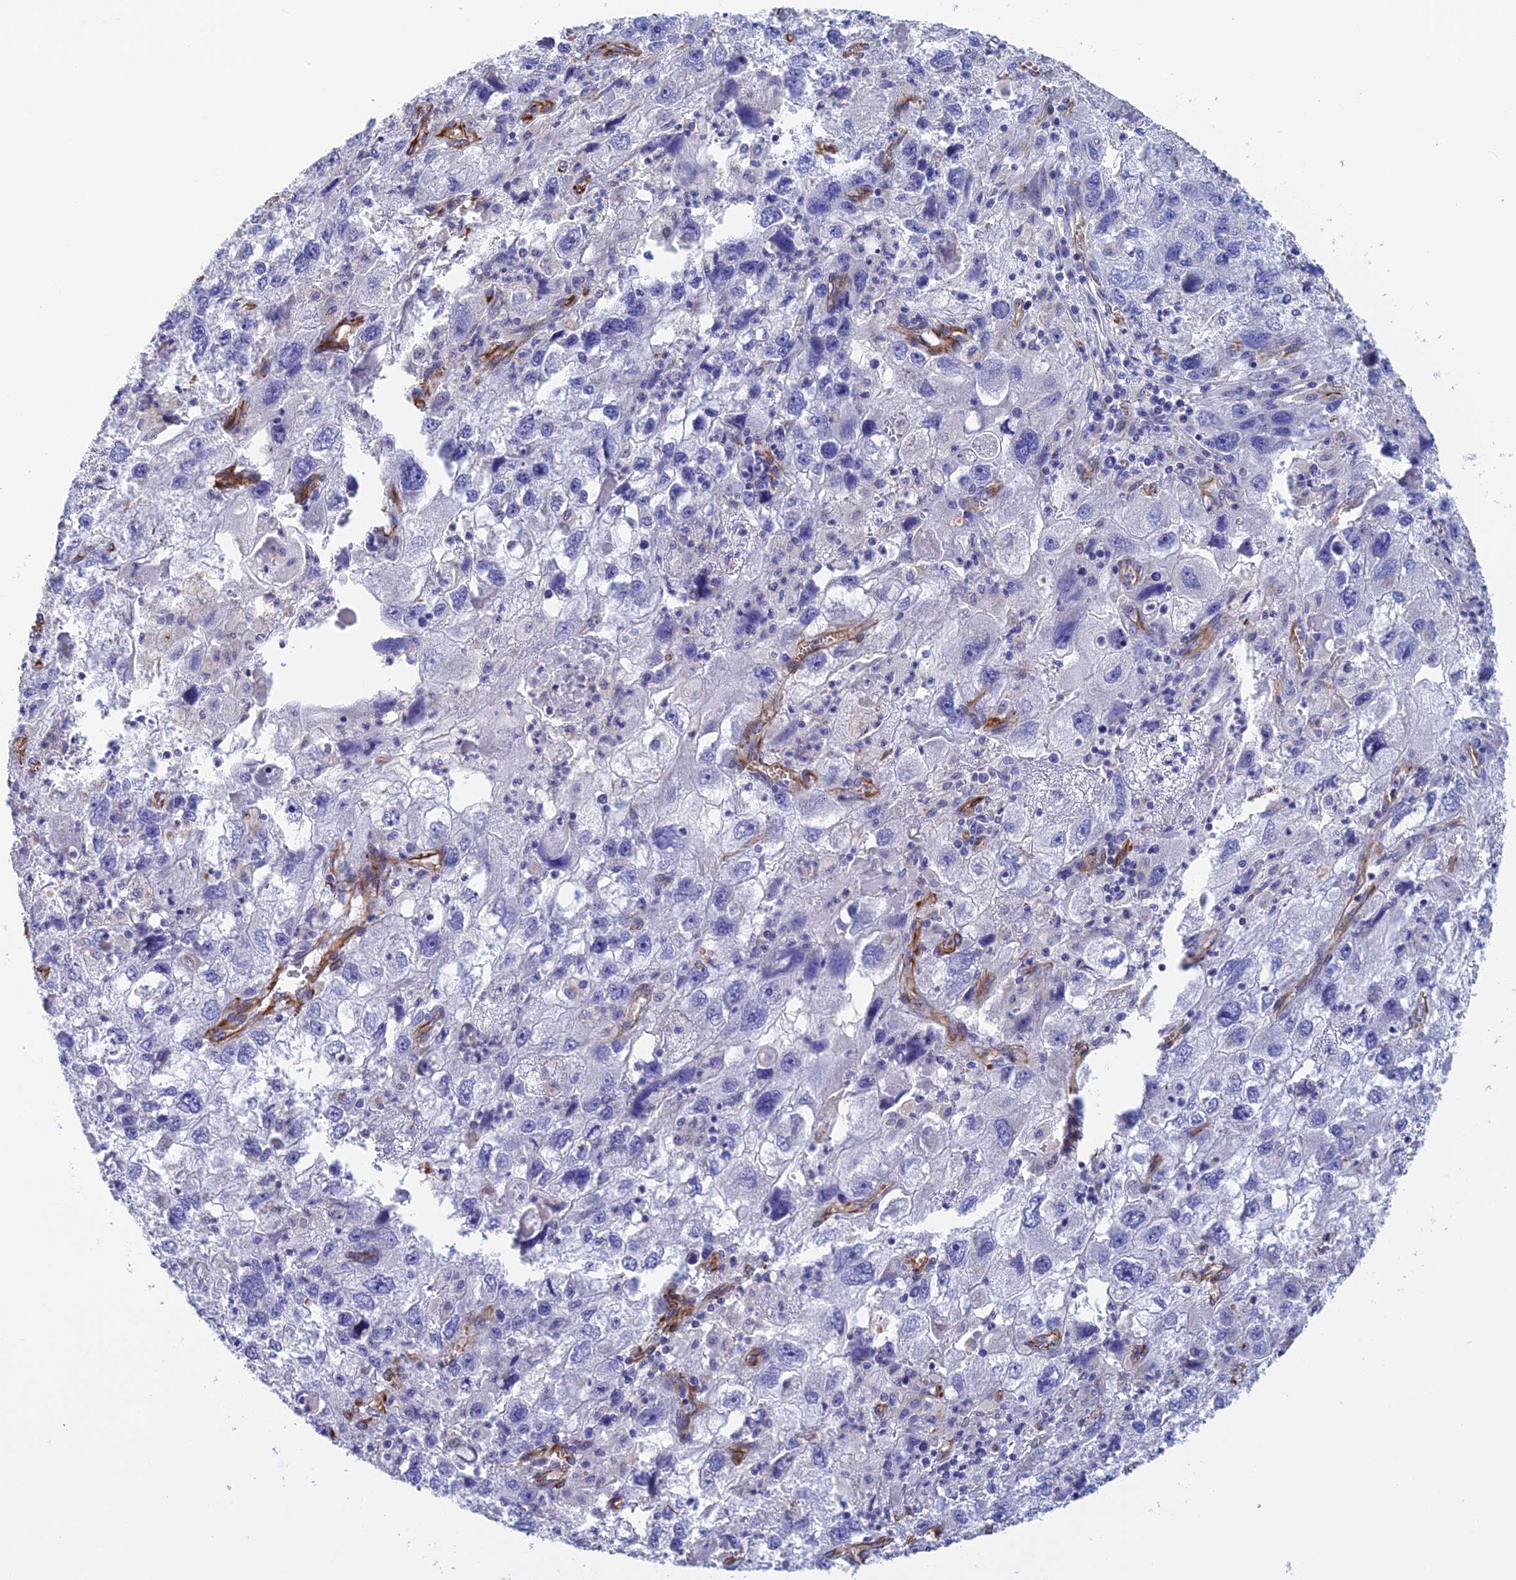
{"staining": {"intensity": "negative", "quantity": "none", "location": "none"}, "tissue": "endometrial cancer", "cell_type": "Tumor cells", "image_type": "cancer", "snomed": [{"axis": "morphology", "description": "Adenocarcinoma, NOS"}, {"axis": "topography", "description": "Endometrium"}], "caption": "A photomicrograph of human adenocarcinoma (endometrial) is negative for staining in tumor cells.", "gene": "FBXL20", "patient": {"sex": "female", "age": 49}}